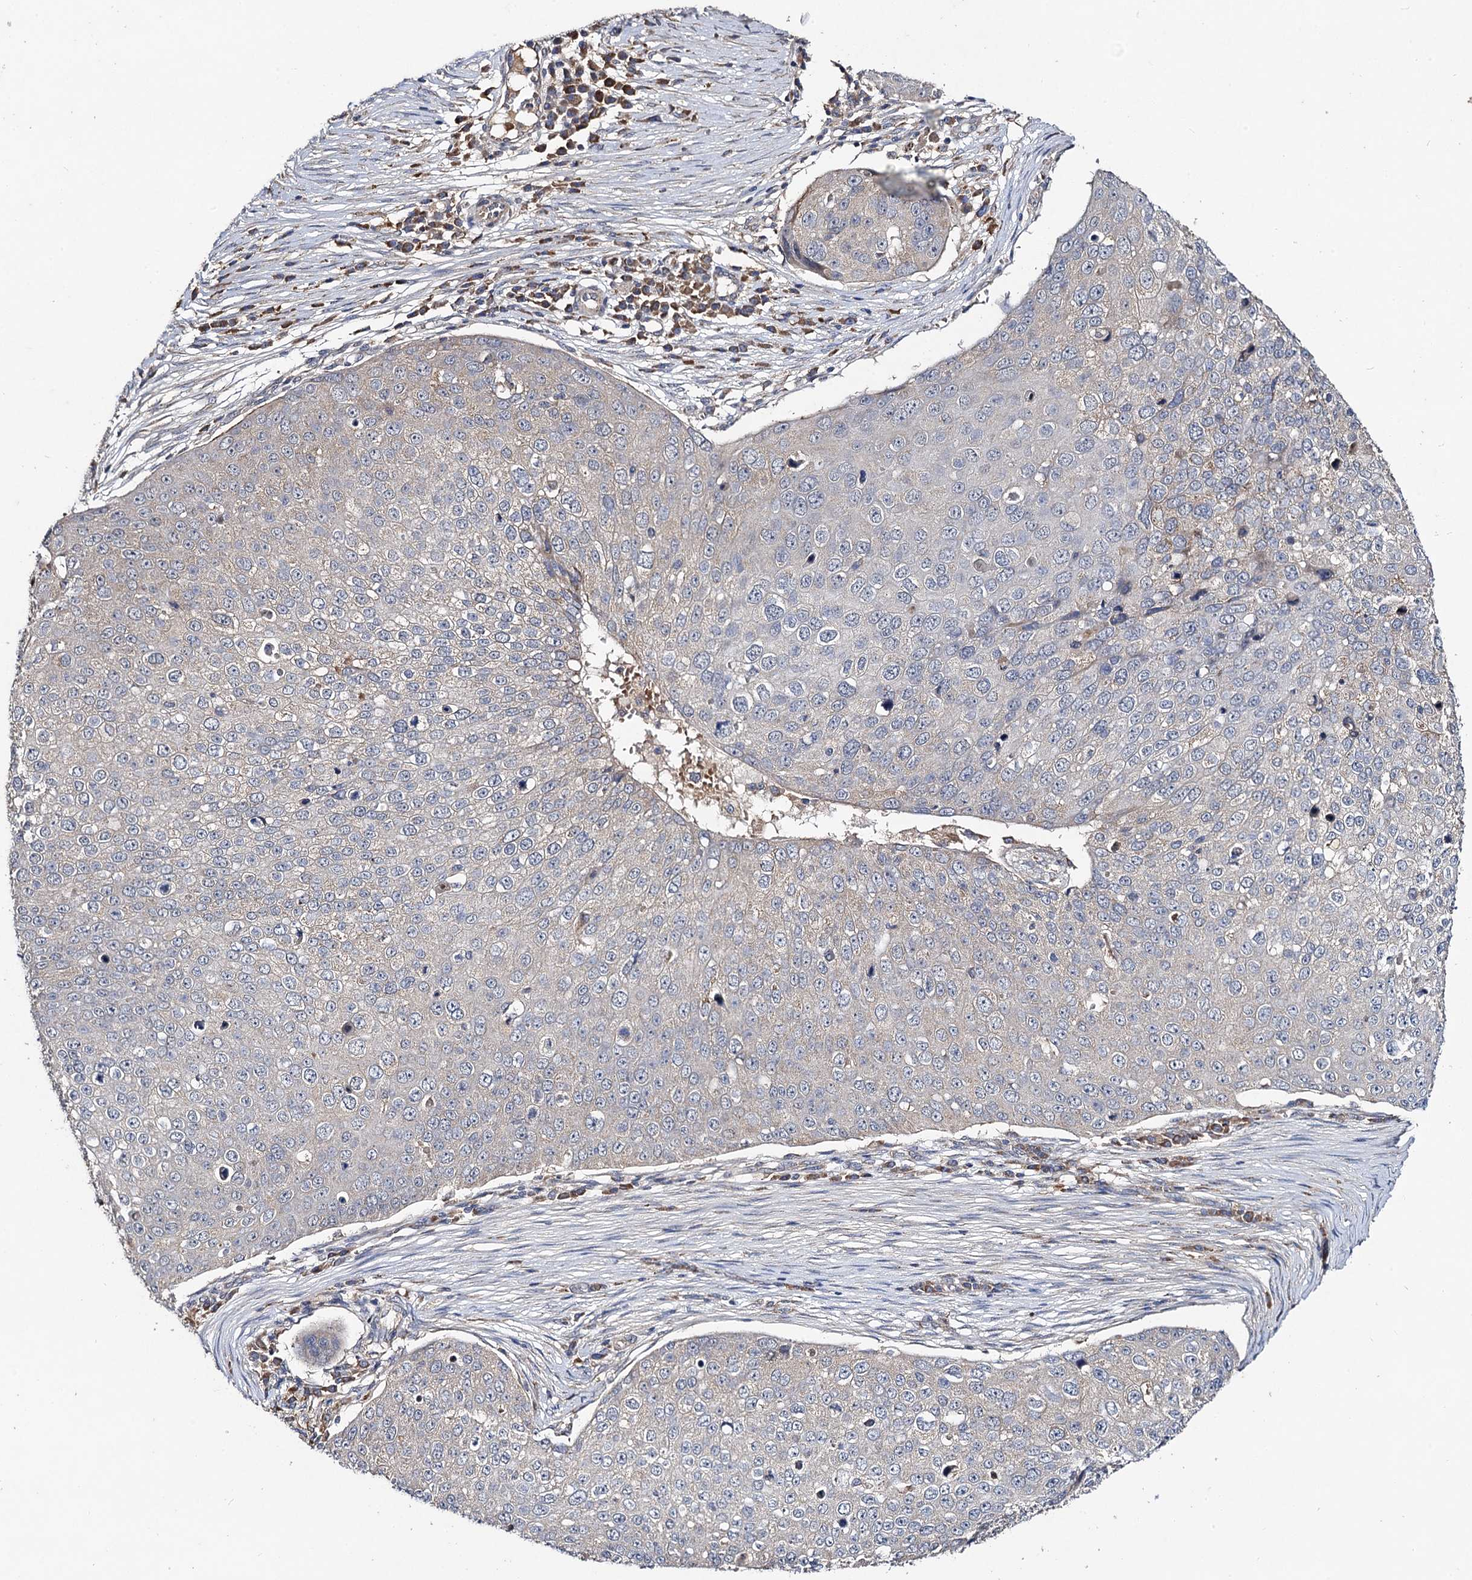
{"staining": {"intensity": "negative", "quantity": "none", "location": "none"}, "tissue": "skin cancer", "cell_type": "Tumor cells", "image_type": "cancer", "snomed": [{"axis": "morphology", "description": "Squamous cell carcinoma, NOS"}, {"axis": "topography", "description": "Skin"}], "caption": "Immunohistochemistry photomicrograph of human squamous cell carcinoma (skin) stained for a protein (brown), which shows no expression in tumor cells.", "gene": "VPS37D", "patient": {"sex": "male", "age": 71}}